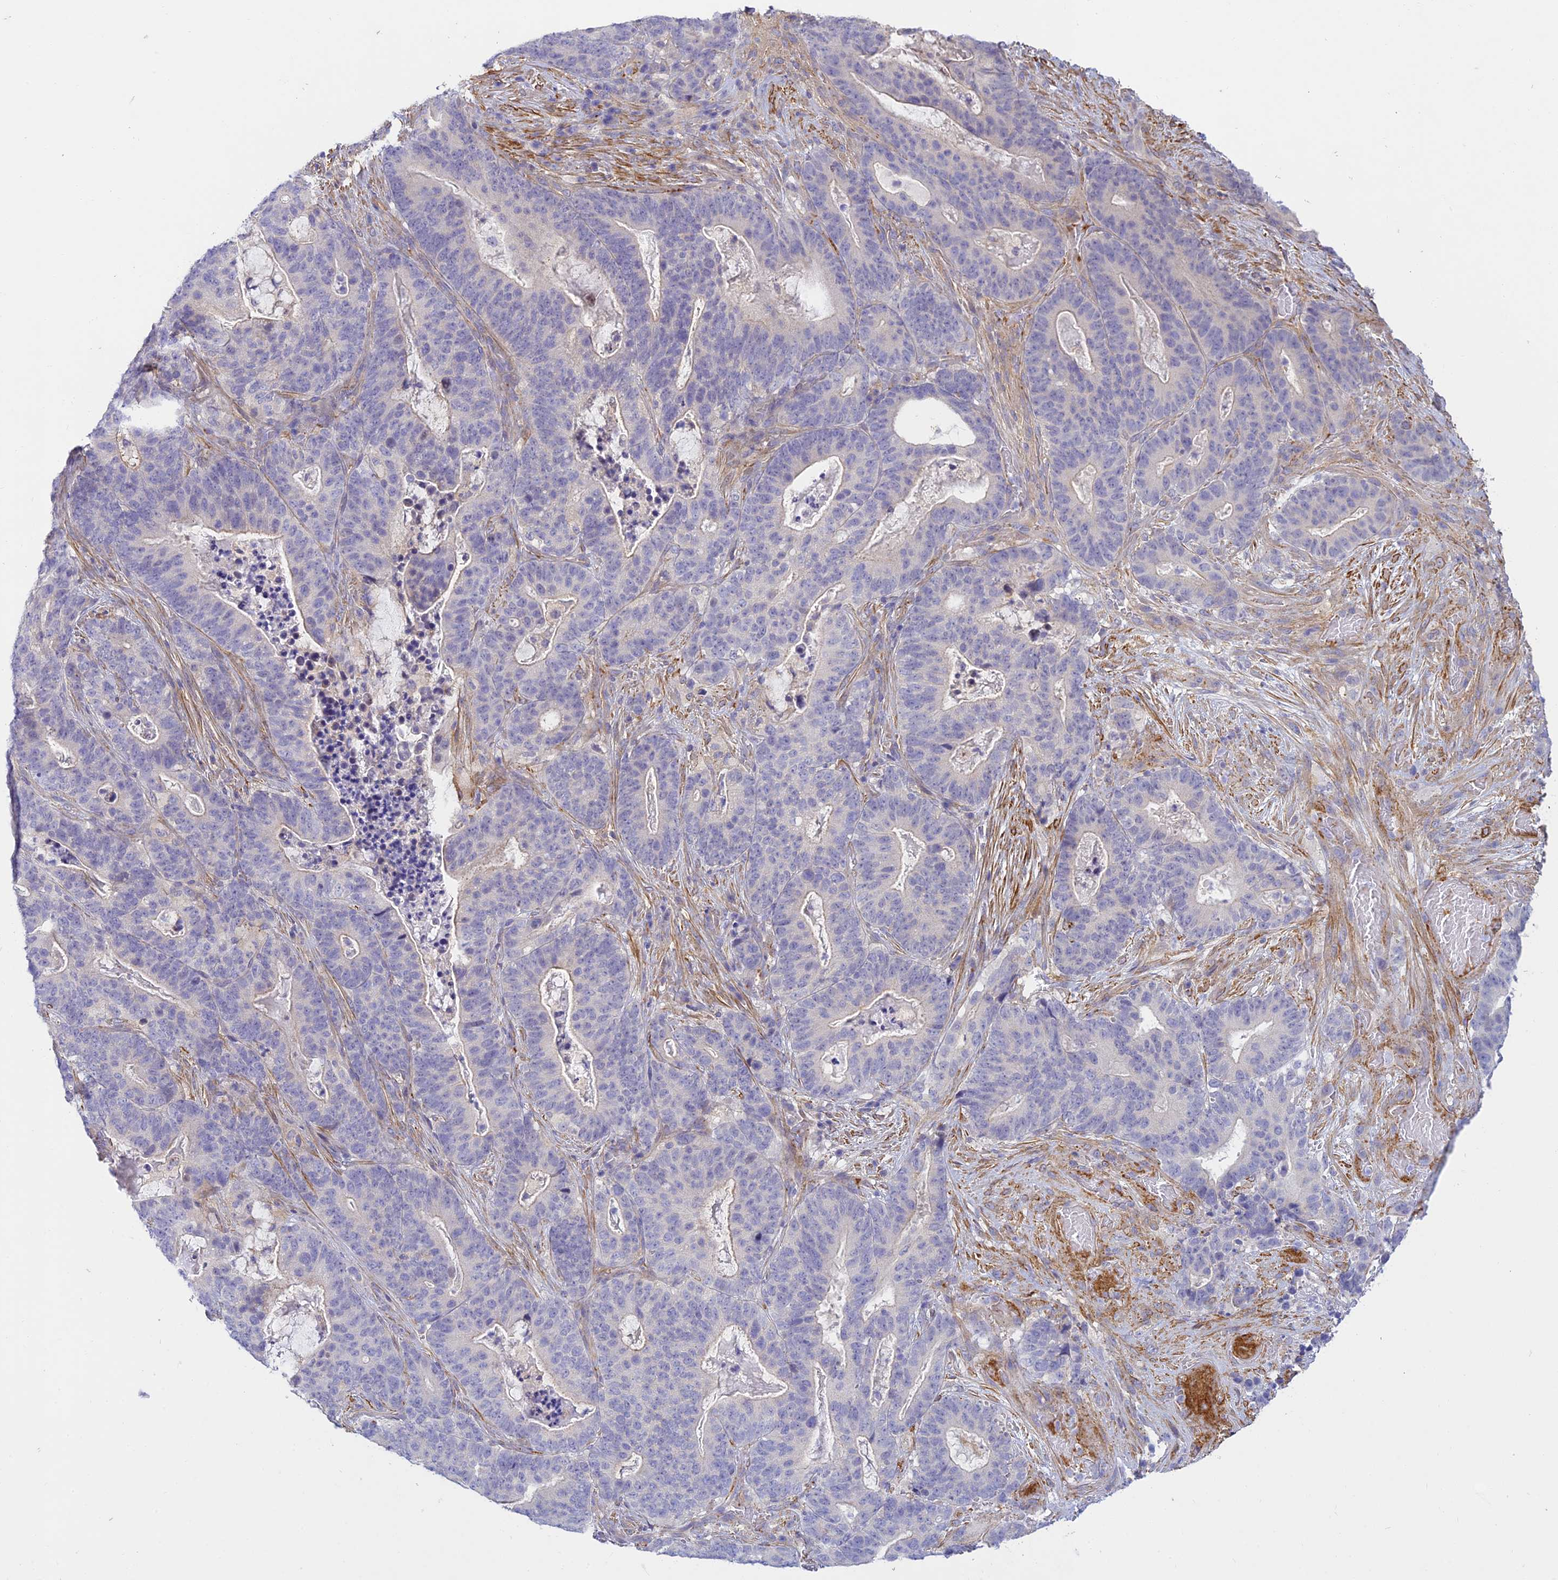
{"staining": {"intensity": "negative", "quantity": "none", "location": "none"}, "tissue": "stomach cancer", "cell_type": "Tumor cells", "image_type": "cancer", "snomed": [{"axis": "morphology", "description": "Normal tissue, NOS"}, {"axis": "morphology", "description": "Adenocarcinoma, NOS"}, {"axis": "topography", "description": "Stomach"}], "caption": "High power microscopy image of an IHC micrograph of adenocarcinoma (stomach), revealing no significant positivity in tumor cells. Nuclei are stained in blue.", "gene": "FBXW4", "patient": {"sex": "female", "age": 64}}